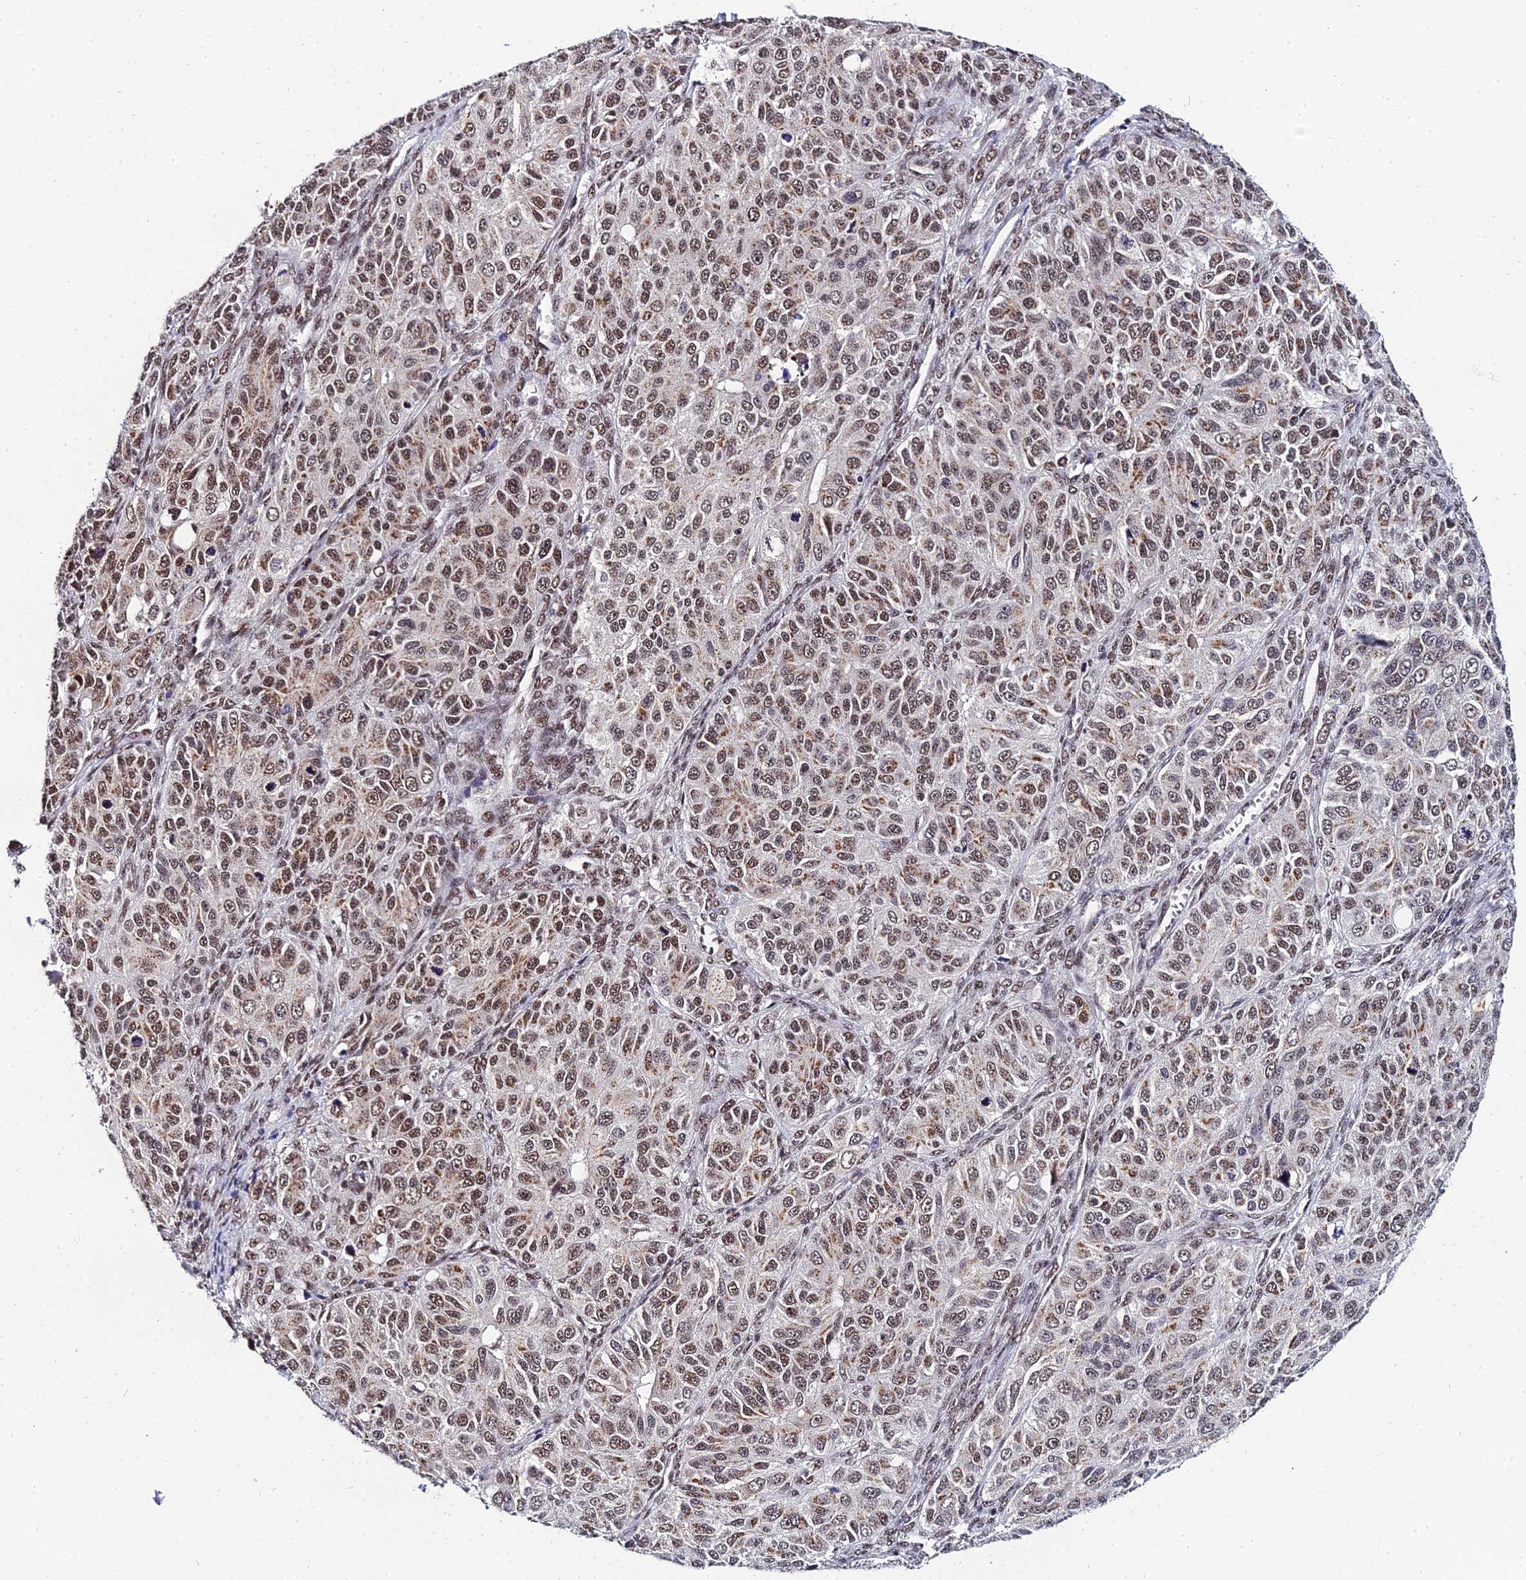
{"staining": {"intensity": "moderate", "quantity": ">75%", "location": "cytoplasmic/membranous,nuclear"}, "tissue": "ovarian cancer", "cell_type": "Tumor cells", "image_type": "cancer", "snomed": [{"axis": "morphology", "description": "Carcinoma, endometroid"}, {"axis": "topography", "description": "Ovary"}], "caption": "Protein expression analysis of human ovarian cancer reveals moderate cytoplasmic/membranous and nuclear expression in about >75% of tumor cells.", "gene": "EXOSC3", "patient": {"sex": "female", "age": 51}}